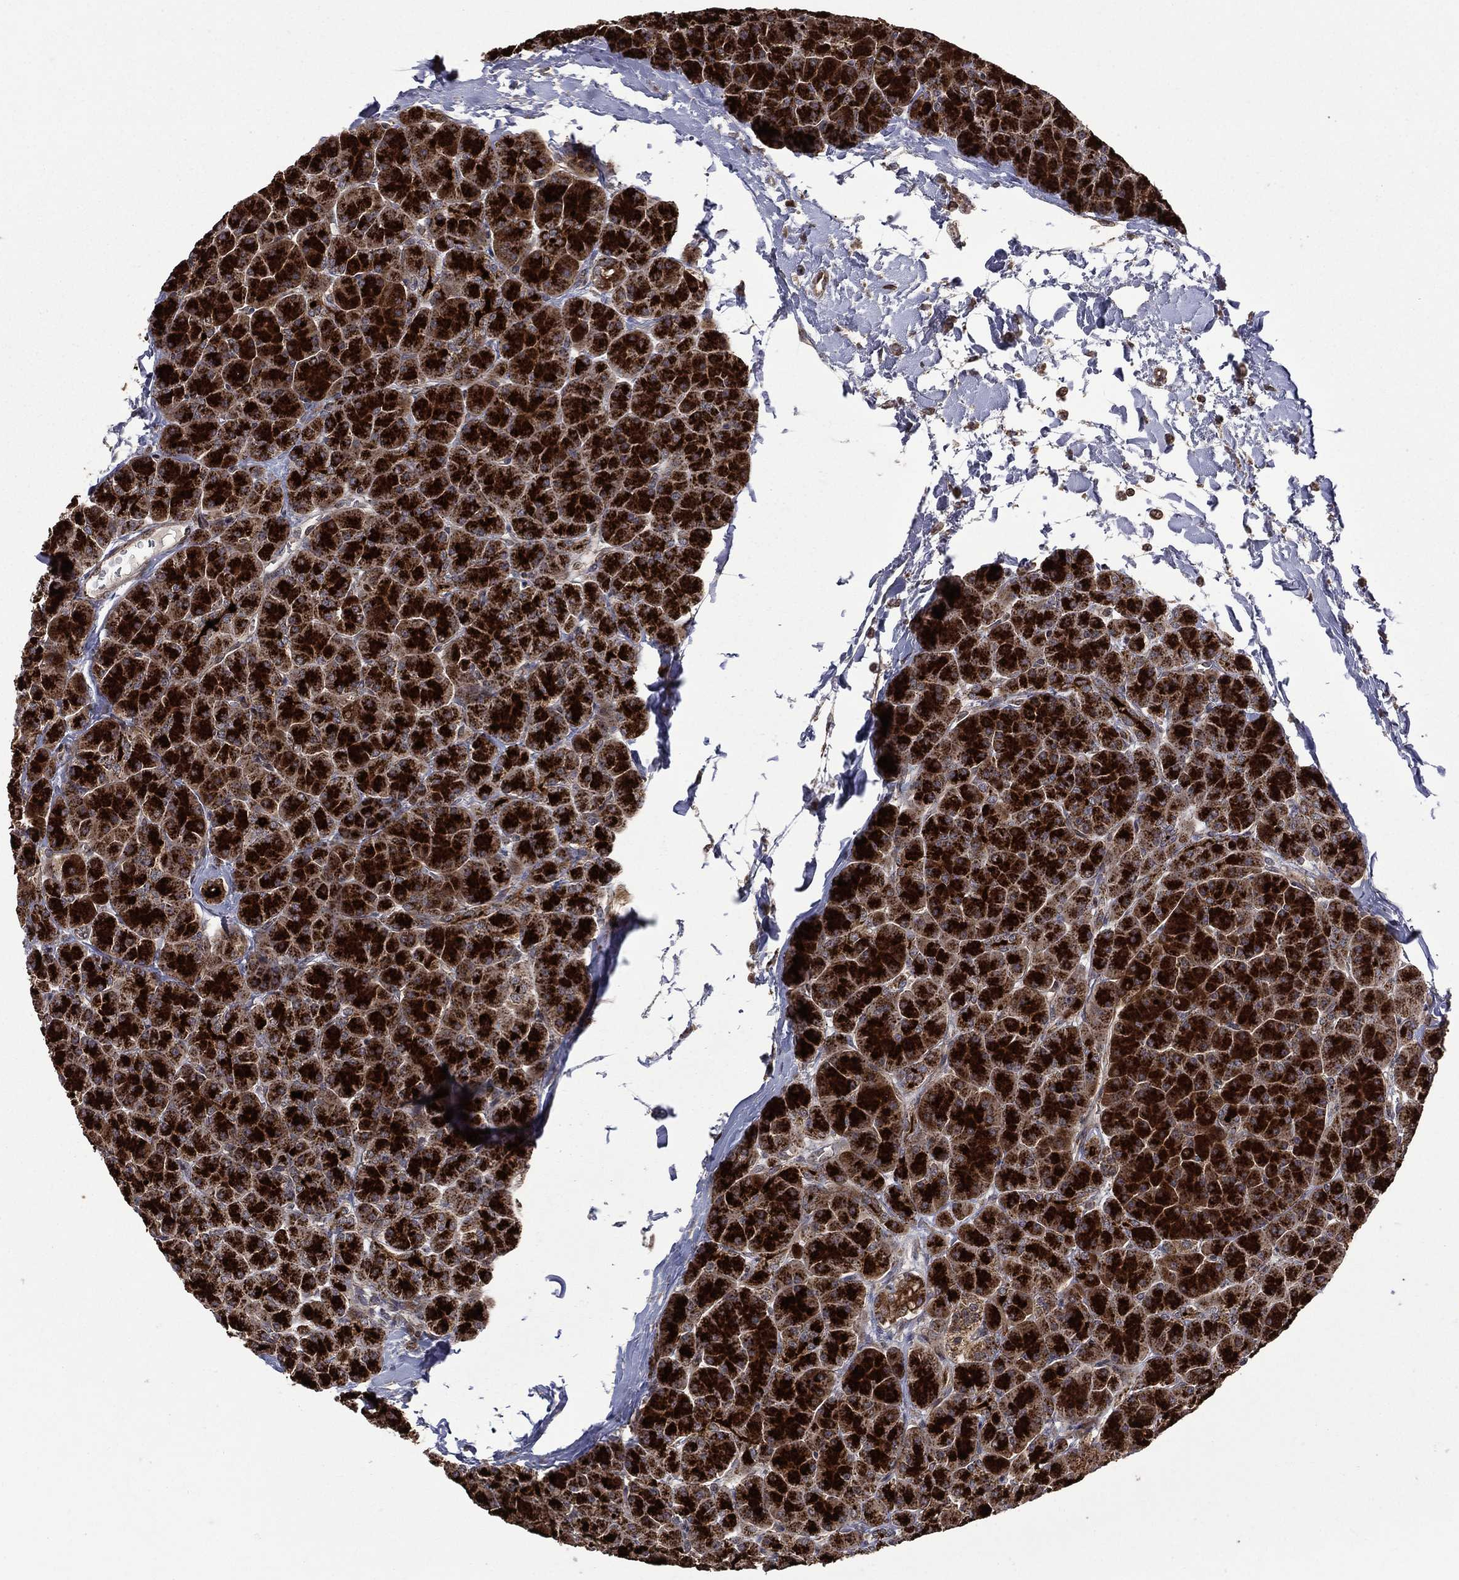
{"staining": {"intensity": "strong", "quantity": ">75%", "location": "cytoplasmic/membranous"}, "tissue": "pancreas", "cell_type": "Exocrine glandular cells", "image_type": "normal", "snomed": [{"axis": "morphology", "description": "Normal tissue, NOS"}, {"axis": "topography", "description": "Pancreas"}], "caption": "IHC (DAB) staining of benign human pancreas displays strong cytoplasmic/membranous protein positivity in approximately >75% of exocrine glandular cells.", "gene": "GIMAP6", "patient": {"sex": "female", "age": 44}}